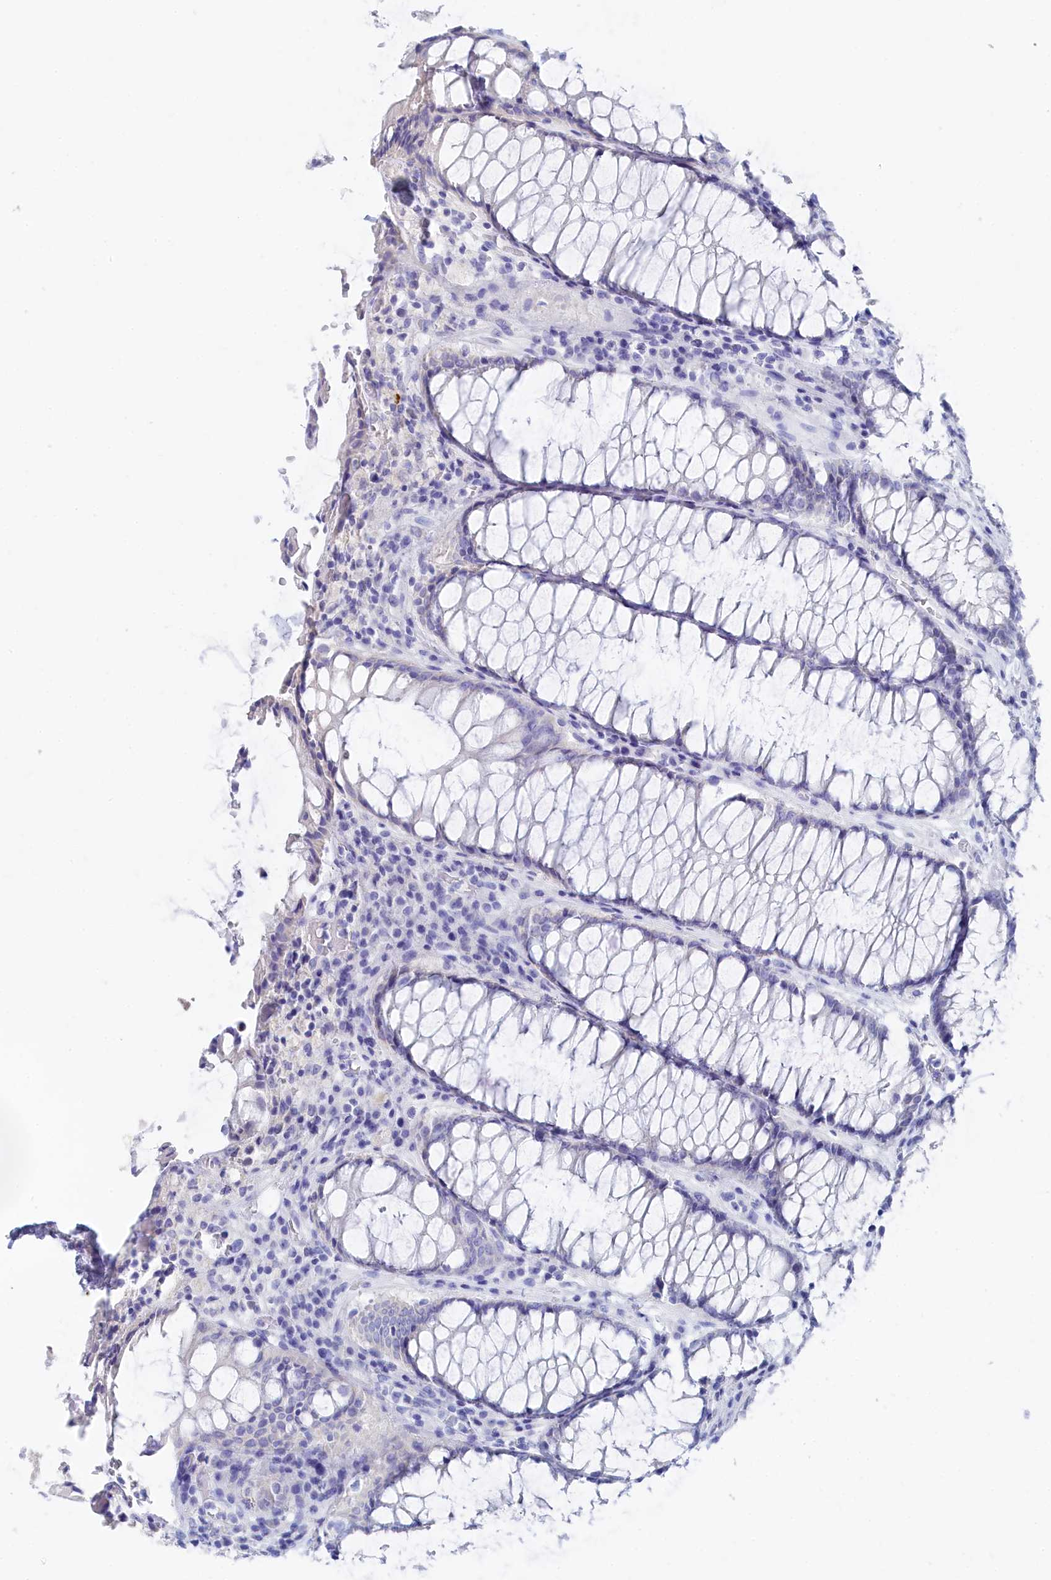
{"staining": {"intensity": "negative", "quantity": "none", "location": "none"}, "tissue": "rectum", "cell_type": "Glandular cells", "image_type": "normal", "snomed": [{"axis": "morphology", "description": "Normal tissue, NOS"}, {"axis": "topography", "description": "Rectum"}], "caption": "This histopathology image is of benign rectum stained with immunohistochemistry to label a protein in brown with the nuclei are counter-stained blue. There is no staining in glandular cells.", "gene": "TRIM10", "patient": {"sex": "male", "age": 64}}